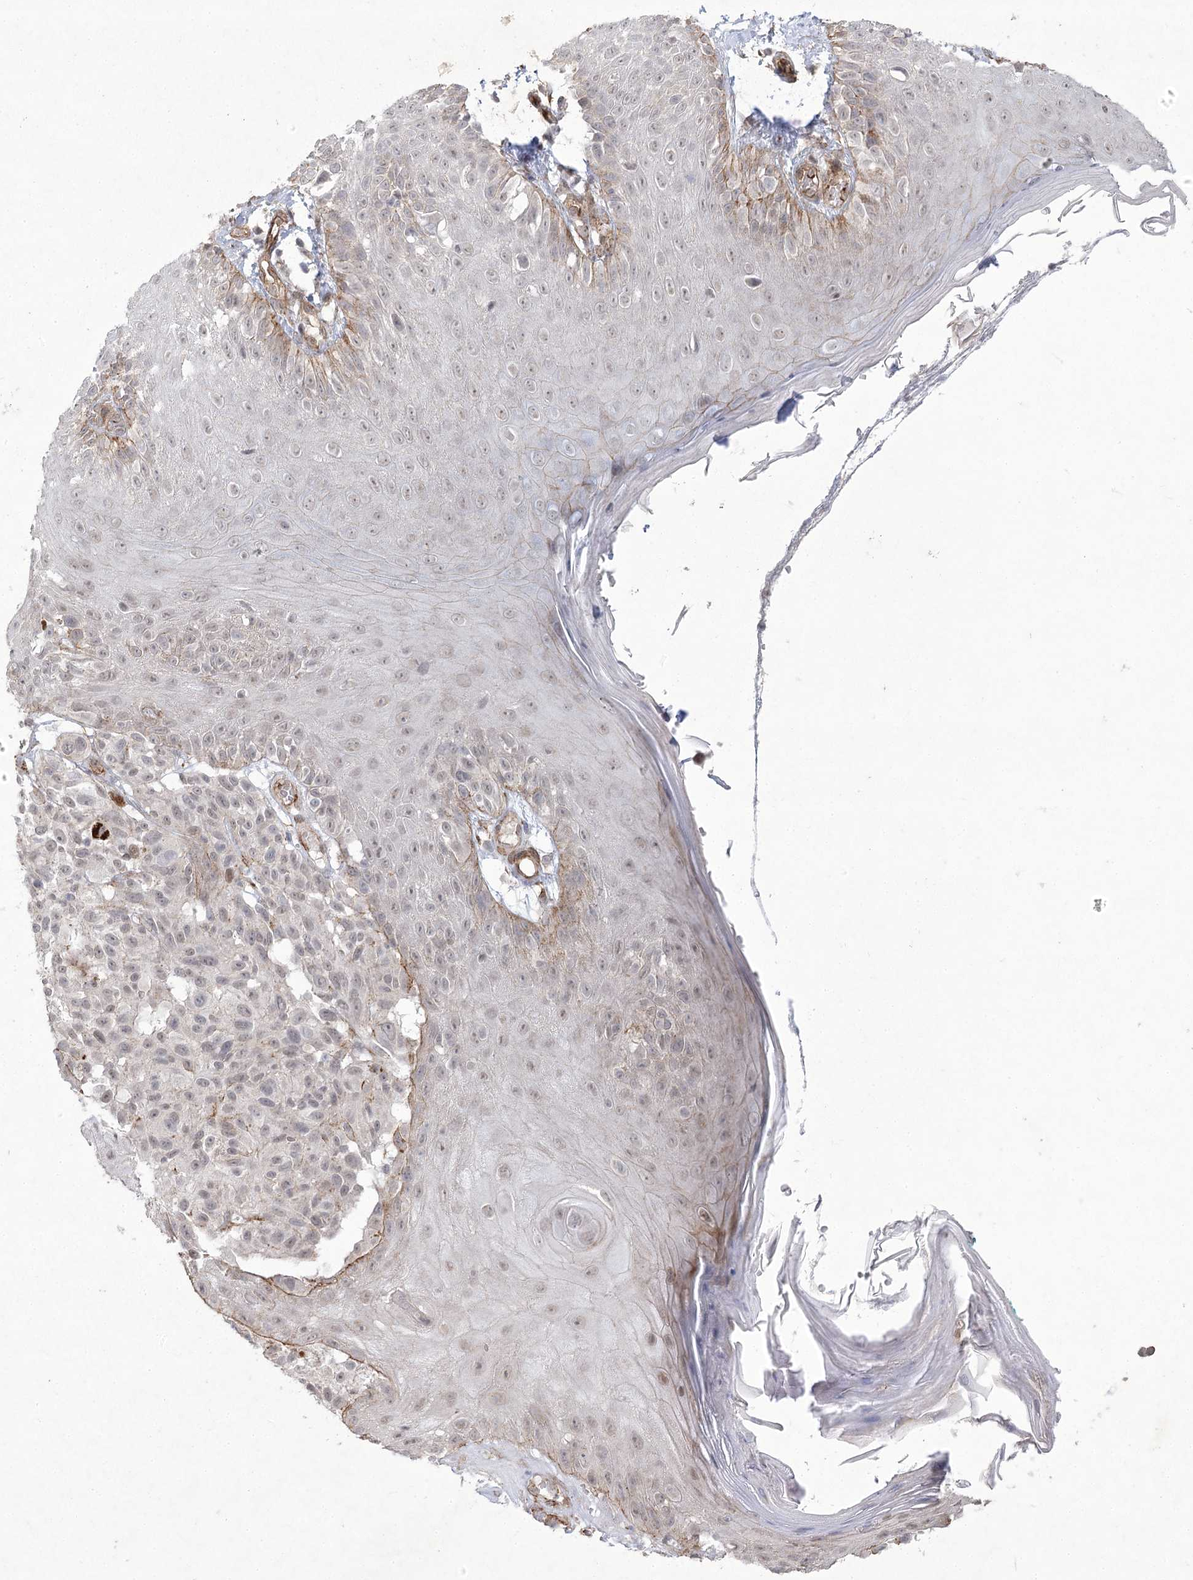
{"staining": {"intensity": "weak", "quantity": ">75%", "location": "nuclear"}, "tissue": "melanoma", "cell_type": "Tumor cells", "image_type": "cancer", "snomed": [{"axis": "morphology", "description": "Malignant melanoma, NOS"}, {"axis": "topography", "description": "Skin"}], "caption": "The micrograph exhibits a brown stain indicating the presence of a protein in the nuclear of tumor cells in melanoma.", "gene": "AMTN", "patient": {"sex": "male", "age": 83}}